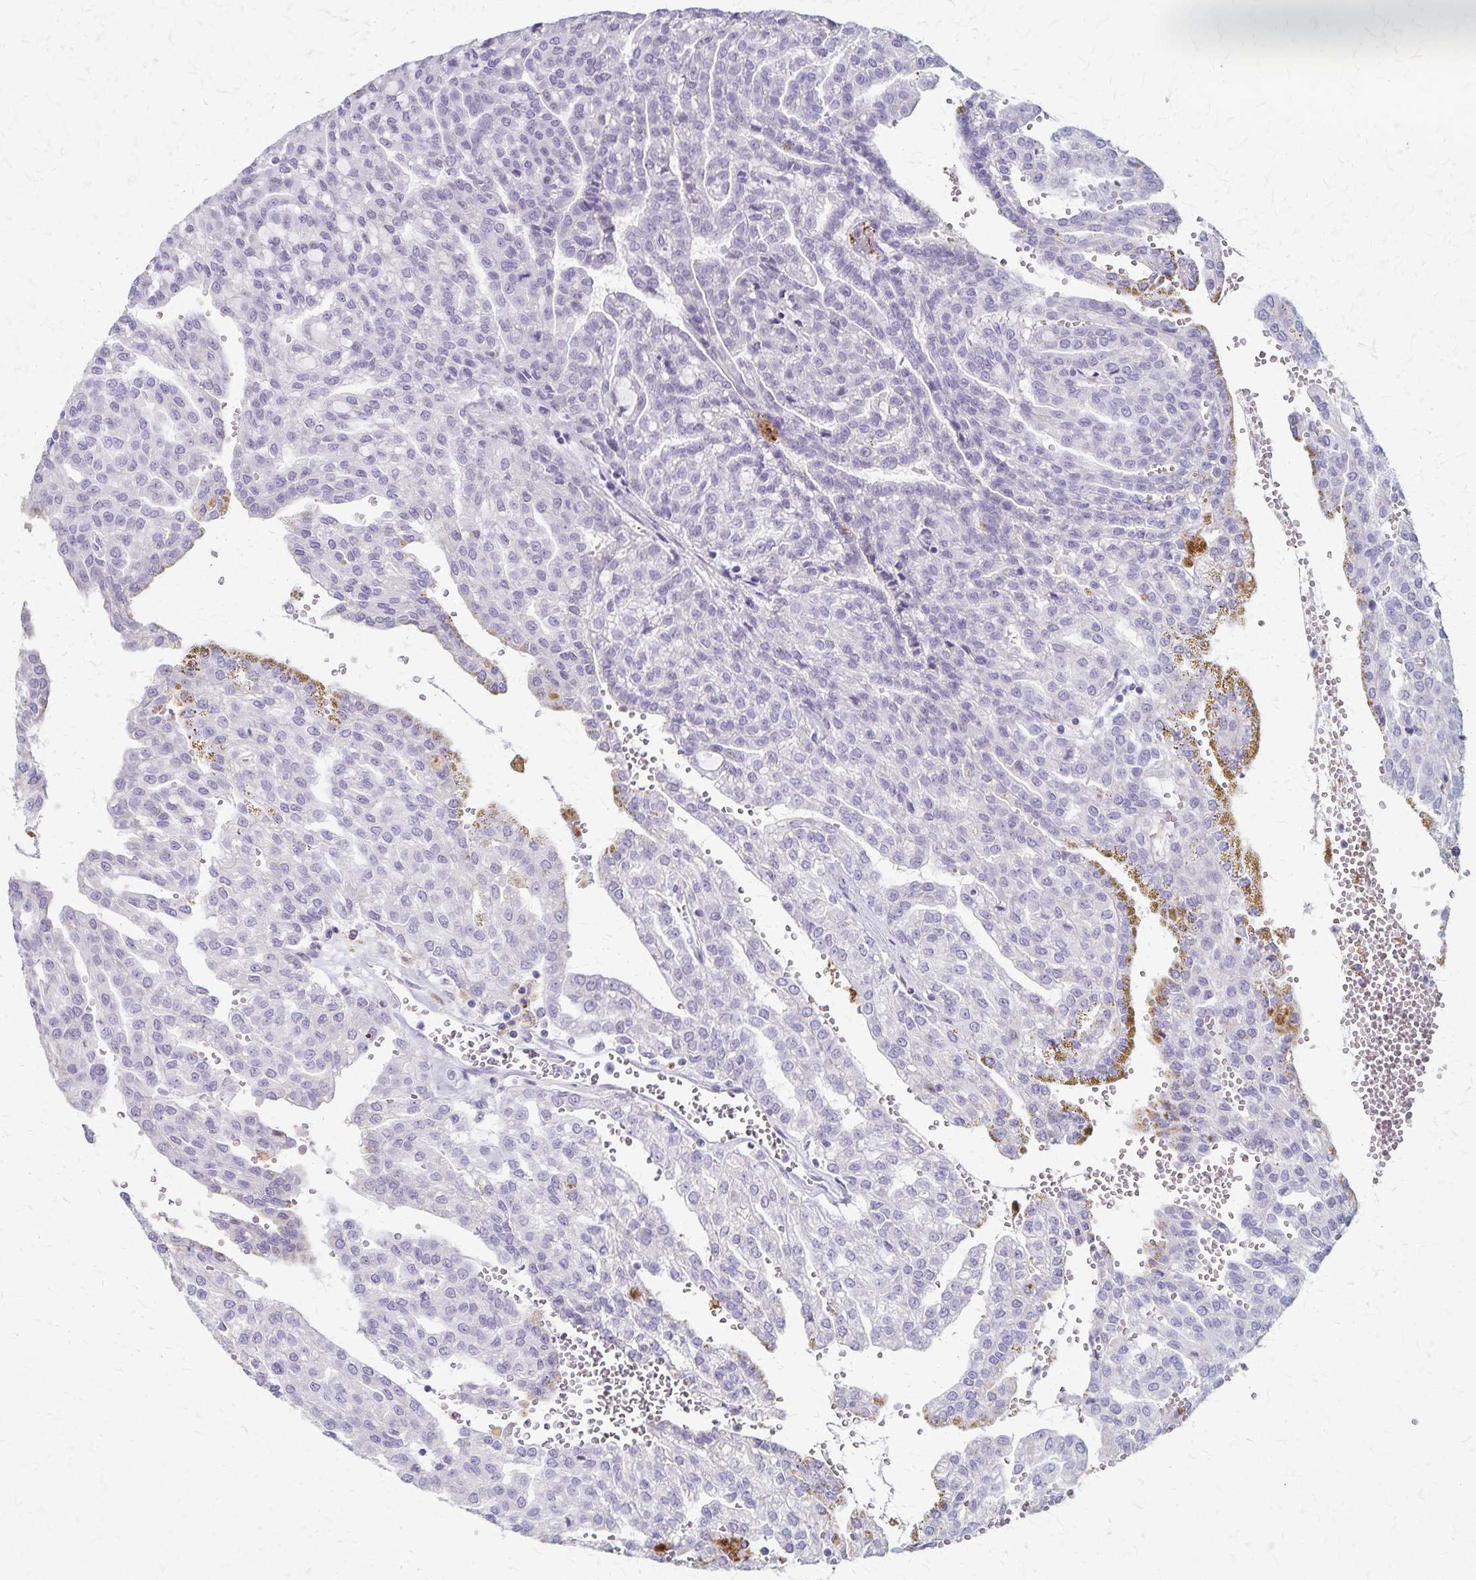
{"staining": {"intensity": "negative", "quantity": "none", "location": "none"}, "tissue": "renal cancer", "cell_type": "Tumor cells", "image_type": "cancer", "snomed": [{"axis": "morphology", "description": "Adenocarcinoma, NOS"}, {"axis": "topography", "description": "Kidney"}], "caption": "Renal cancer was stained to show a protein in brown. There is no significant positivity in tumor cells. (IHC, brightfield microscopy, high magnification).", "gene": "RASL10B", "patient": {"sex": "male", "age": 63}}